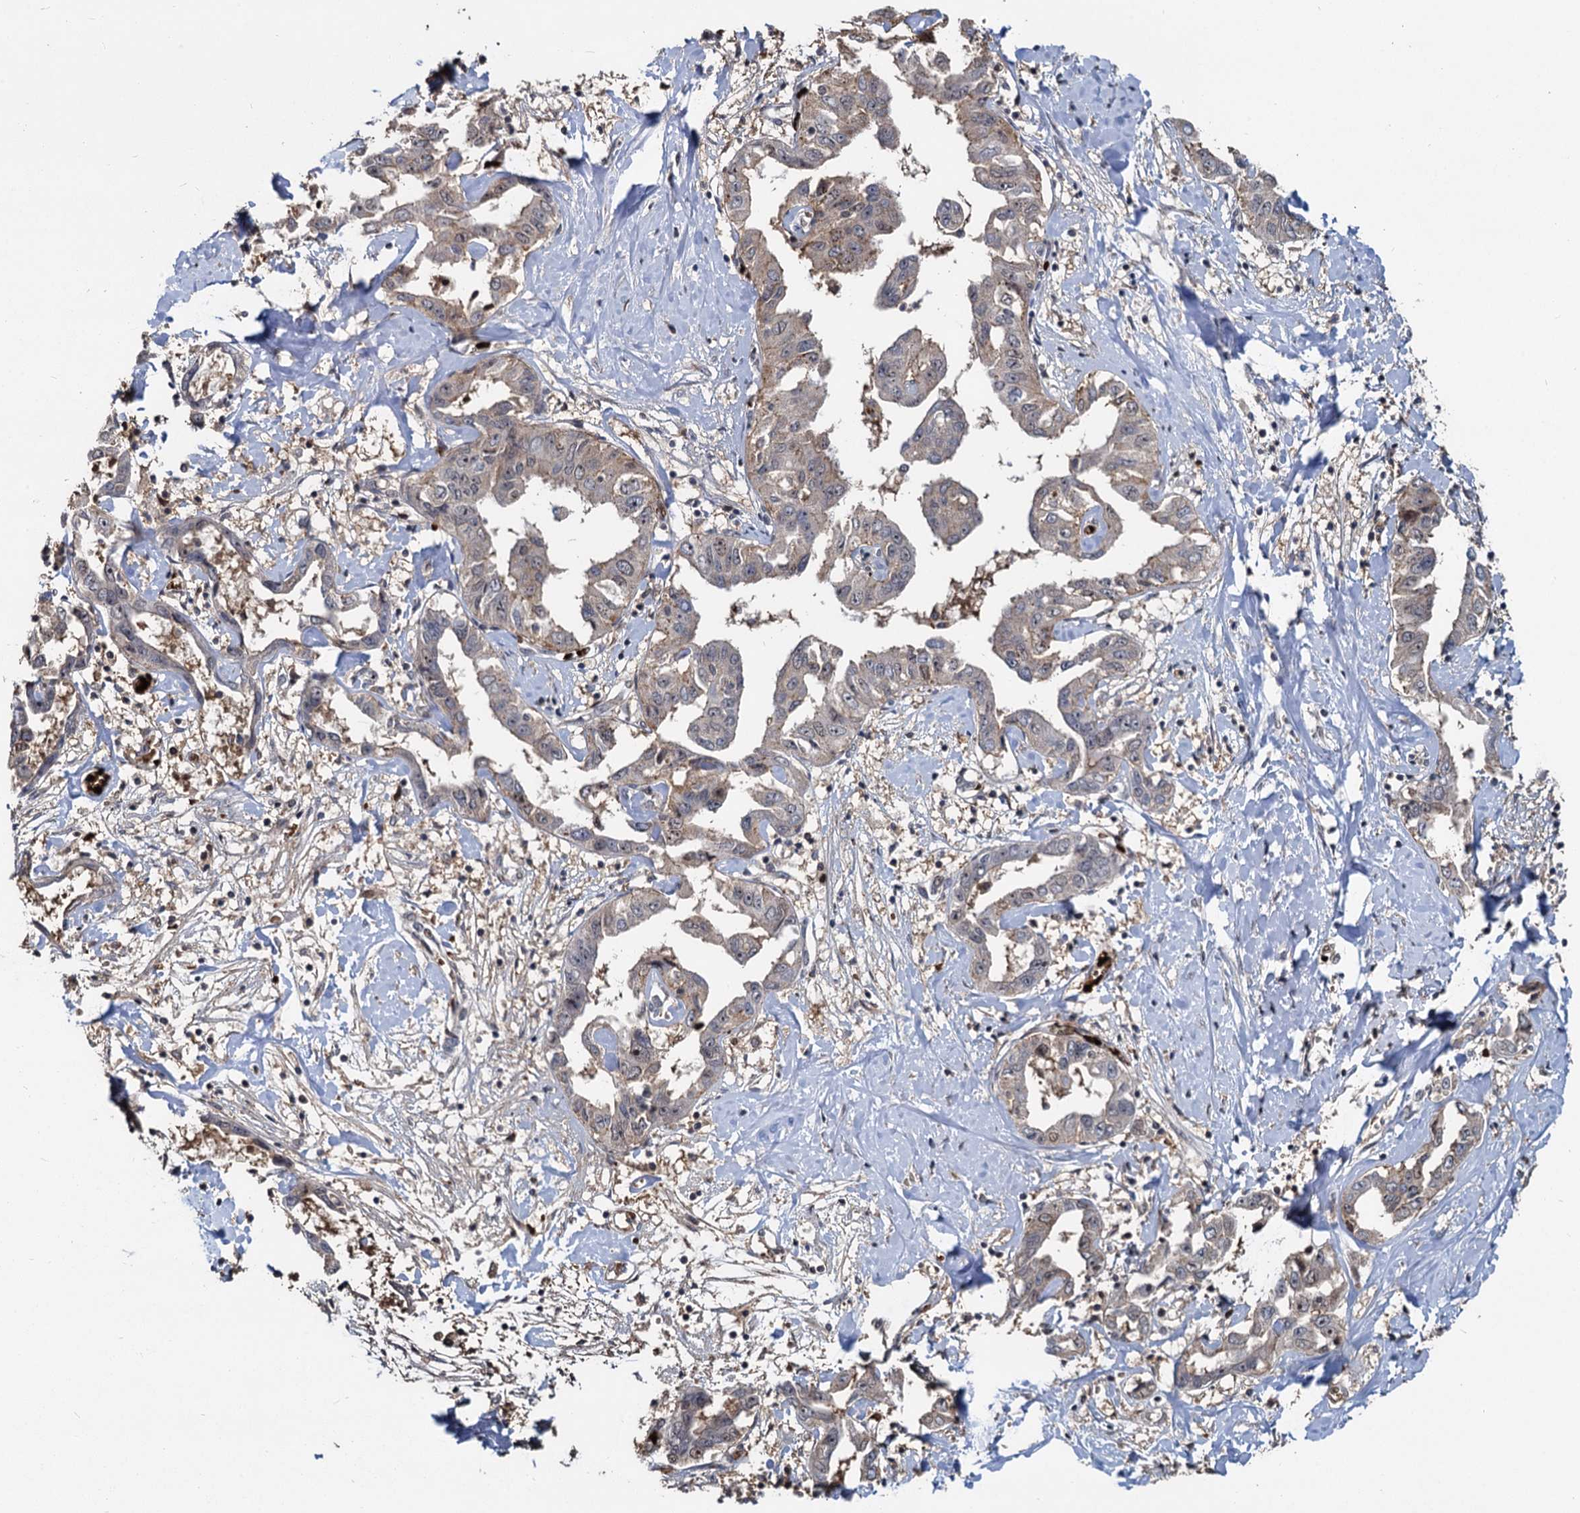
{"staining": {"intensity": "weak", "quantity": "<25%", "location": "cytoplasmic/membranous"}, "tissue": "liver cancer", "cell_type": "Tumor cells", "image_type": "cancer", "snomed": [{"axis": "morphology", "description": "Cholangiocarcinoma"}, {"axis": "topography", "description": "Liver"}], "caption": "Immunohistochemistry (IHC) of human cholangiocarcinoma (liver) displays no expression in tumor cells.", "gene": "FANCI", "patient": {"sex": "male", "age": 59}}